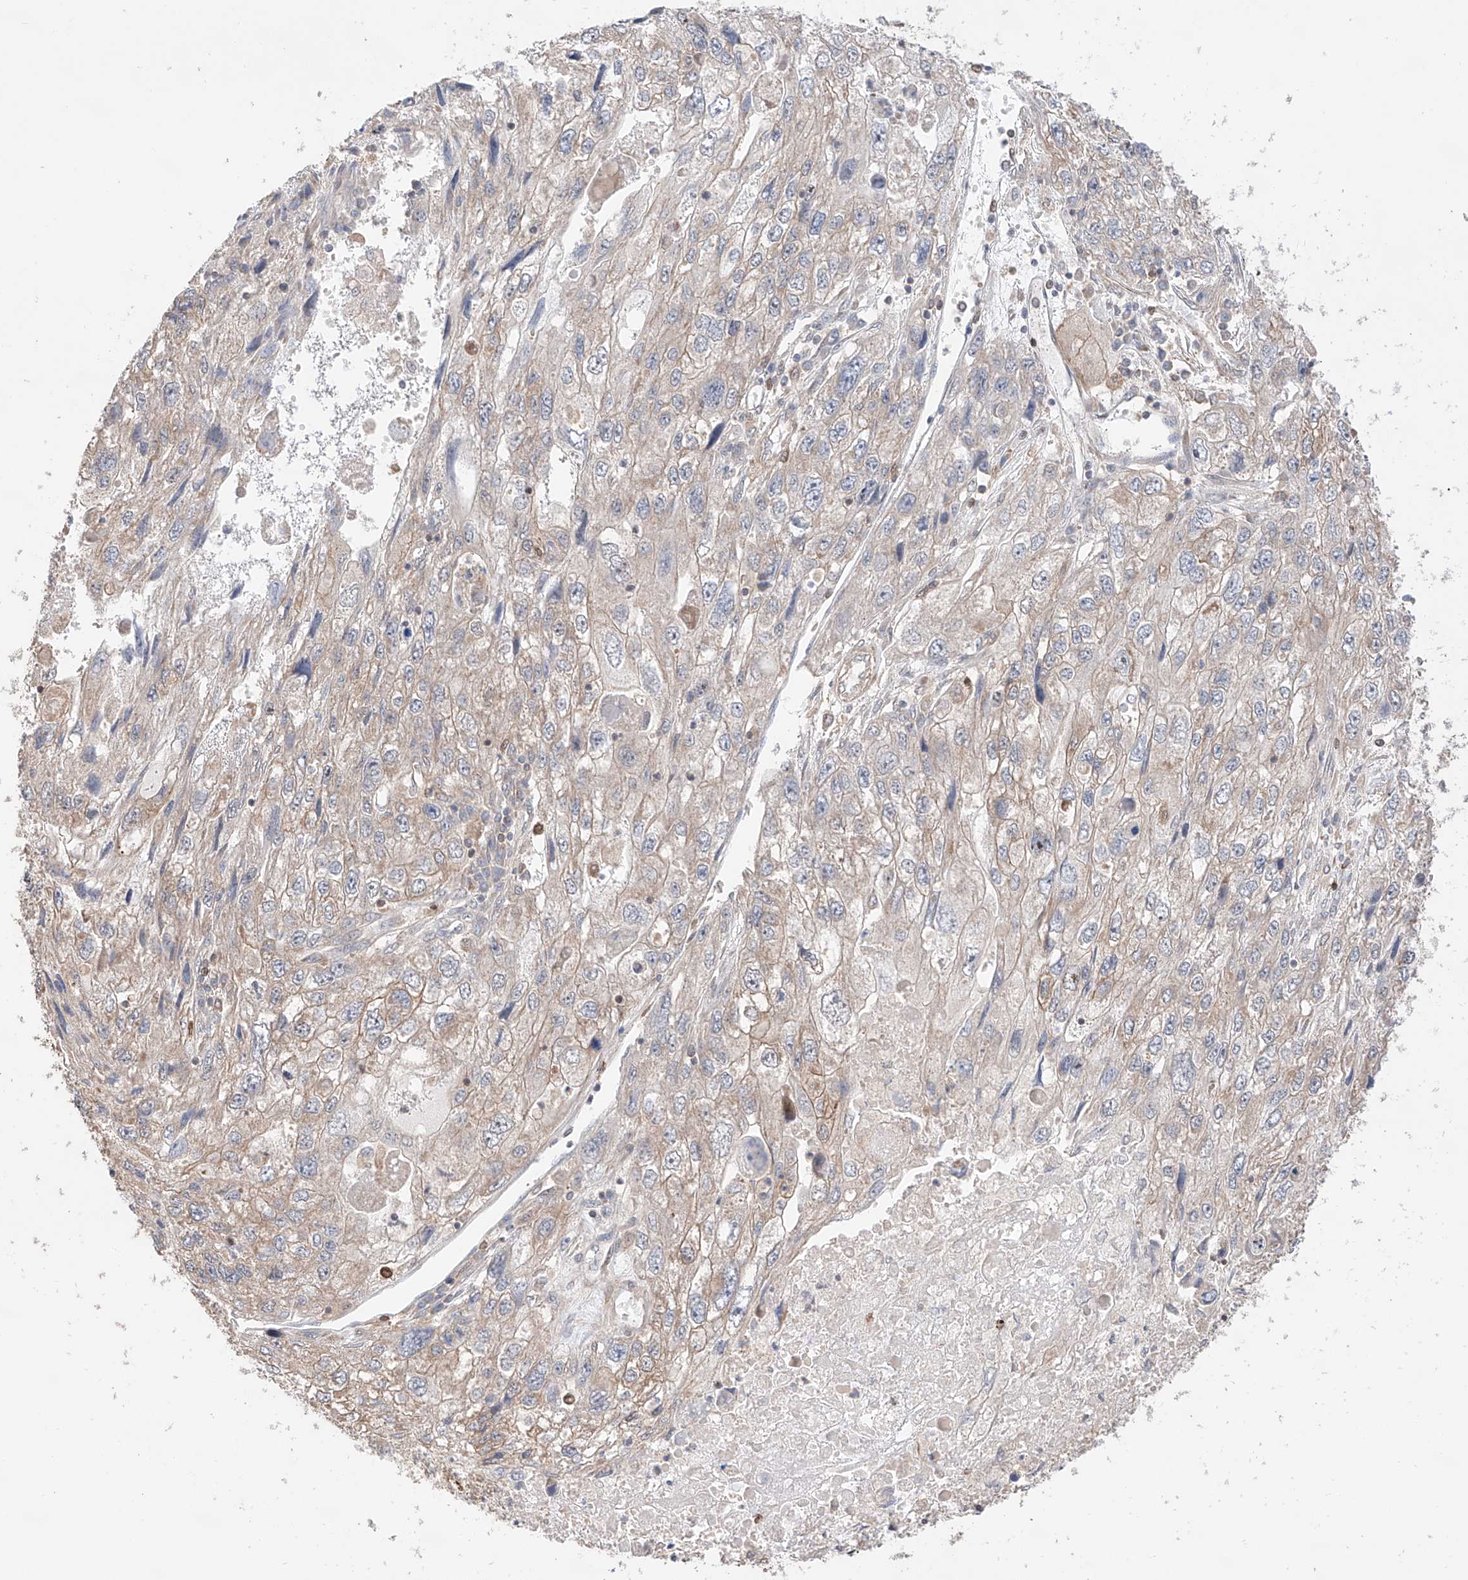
{"staining": {"intensity": "negative", "quantity": "none", "location": "none"}, "tissue": "endometrial cancer", "cell_type": "Tumor cells", "image_type": "cancer", "snomed": [{"axis": "morphology", "description": "Adenocarcinoma, NOS"}, {"axis": "topography", "description": "Endometrium"}], "caption": "Immunohistochemistry (IHC) histopathology image of human adenocarcinoma (endometrial) stained for a protein (brown), which shows no expression in tumor cells.", "gene": "IGSF22", "patient": {"sex": "female", "age": 49}}